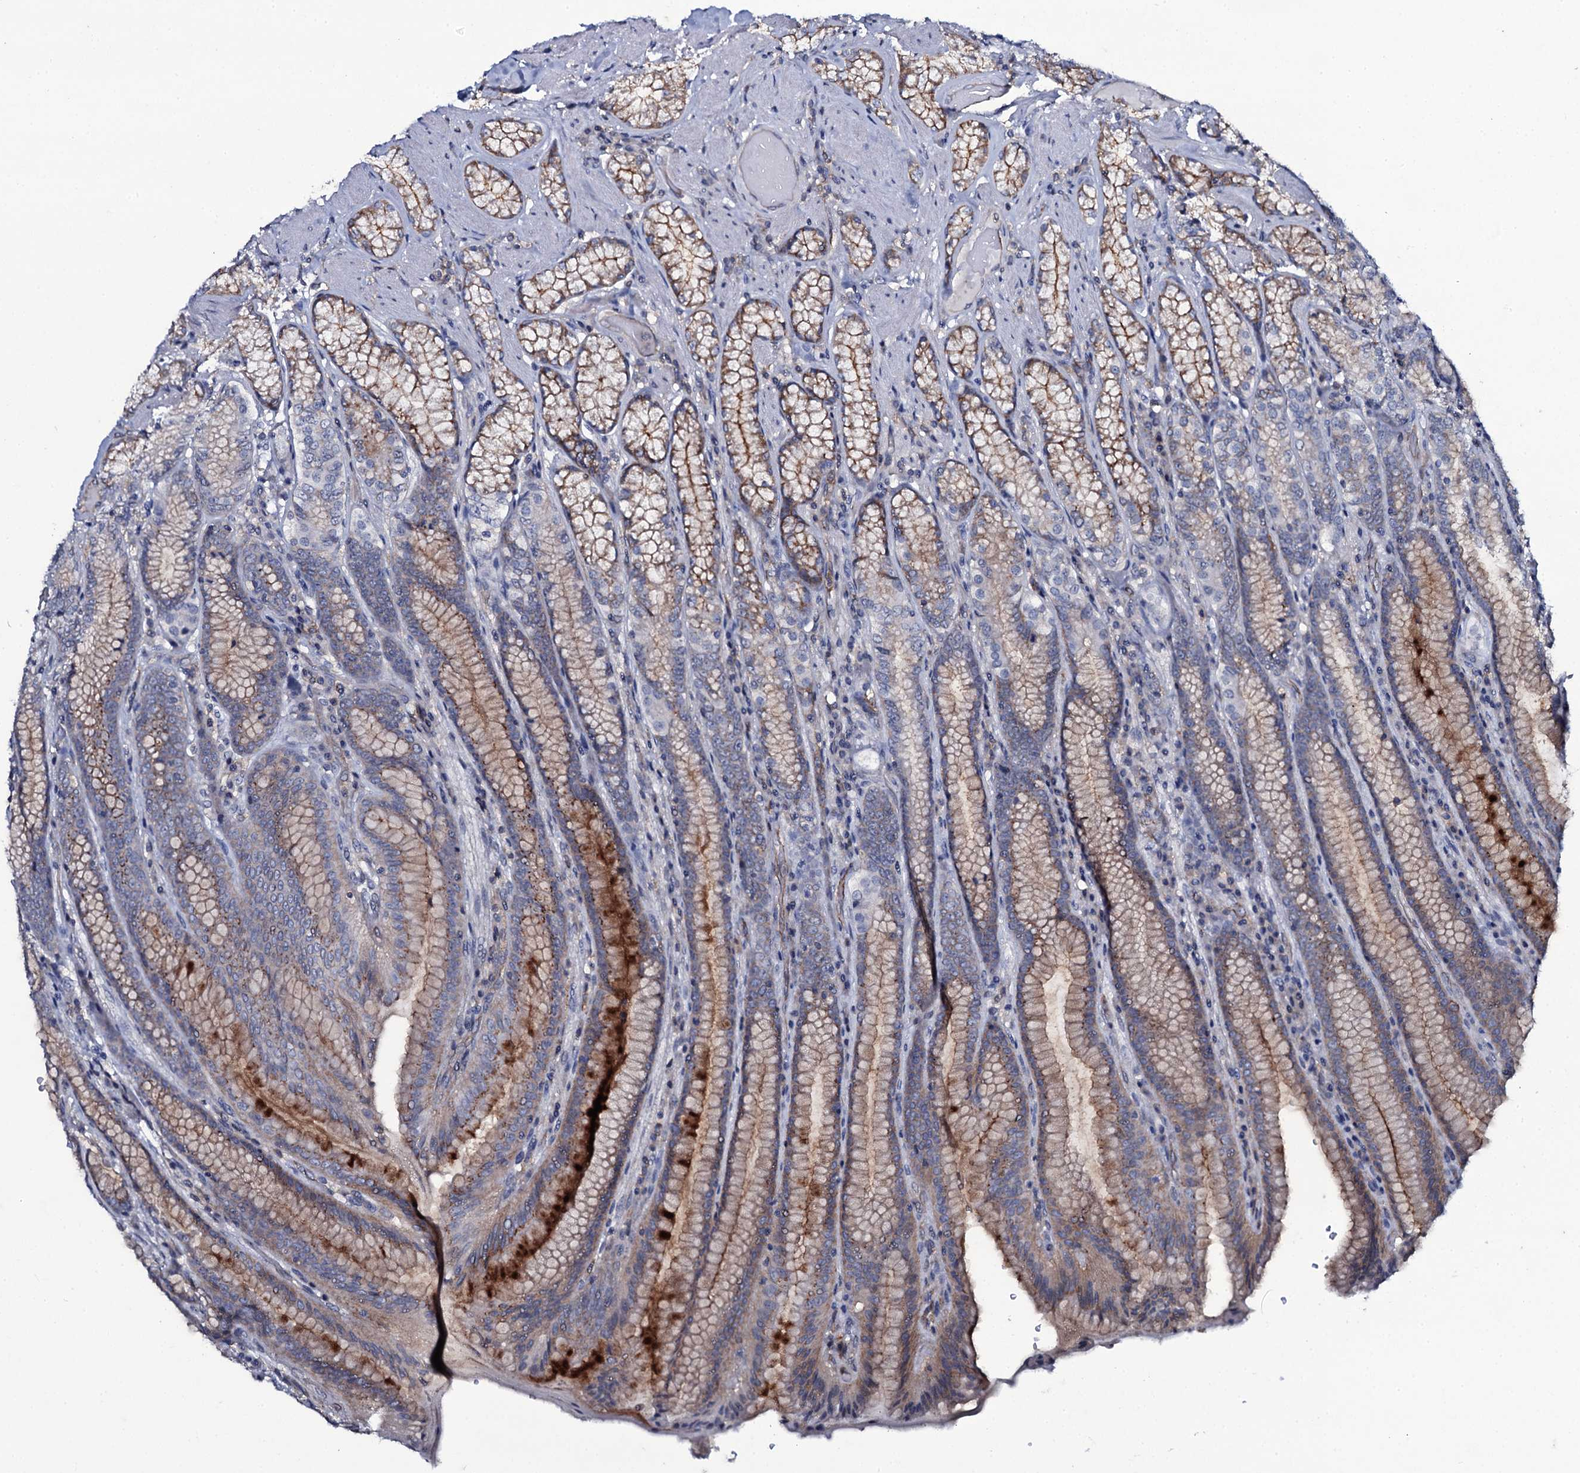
{"staining": {"intensity": "strong", "quantity": "25%-75%", "location": "cytoplasmic/membranous"}, "tissue": "stomach", "cell_type": "Glandular cells", "image_type": "normal", "snomed": [{"axis": "morphology", "description": "Normal tissue, NOS"}, {"axis": "topography", "description": "Stomach, upper"}, {"axis": "topography", "description": "Stomach, lower"}], "caption": "Protein expression analysis of normal stomach displays strong cytoplasmic/membranous expression in about 25%-75% of glandular cells.", "gene": "SNAP23", "patient": {"sex": "female", "age": 76}}